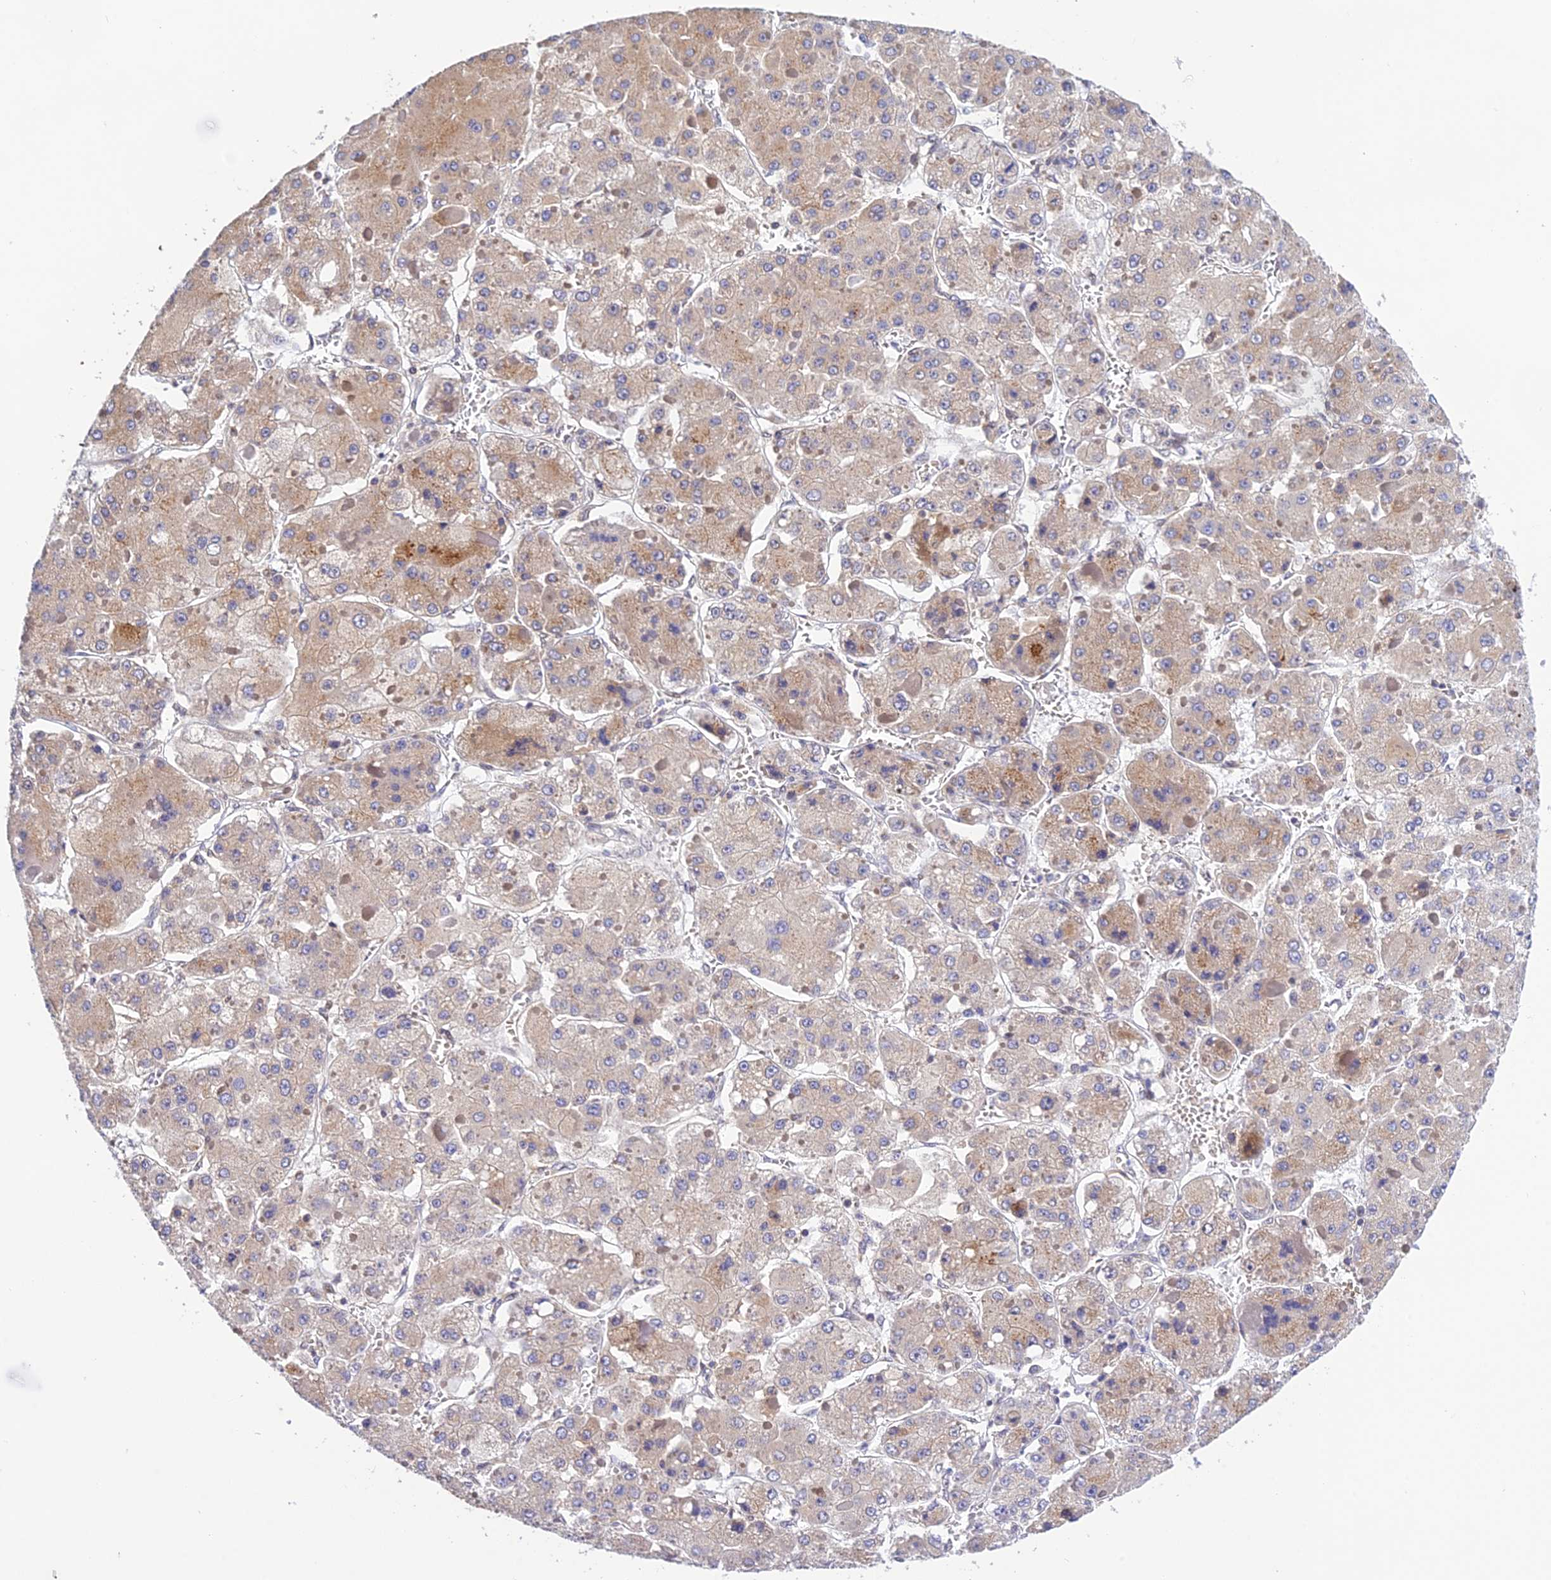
{"staining": {"intensity": "weak", "quantity": "25%-75%", "location": "cytoplasmic/membranous"}, "tissue": "liver cancer", "cell_type": "Tumor cells", "image_type": "cancer", "snomed": [{"axis": "morphology", "description": "Carcinoma, Hepatocellular, NOS"}, {"axis": "topography", "description": "Liver"}], "caption": "Human hepatocellular carcinoma (liver) stained for a protein (brown) demonstrates weak cytoplasmic/membranous positive positivity in about 25%-75% of tumor cells.", "gene": "SNX17", "patient": {"sex": "female", "age": 73}}